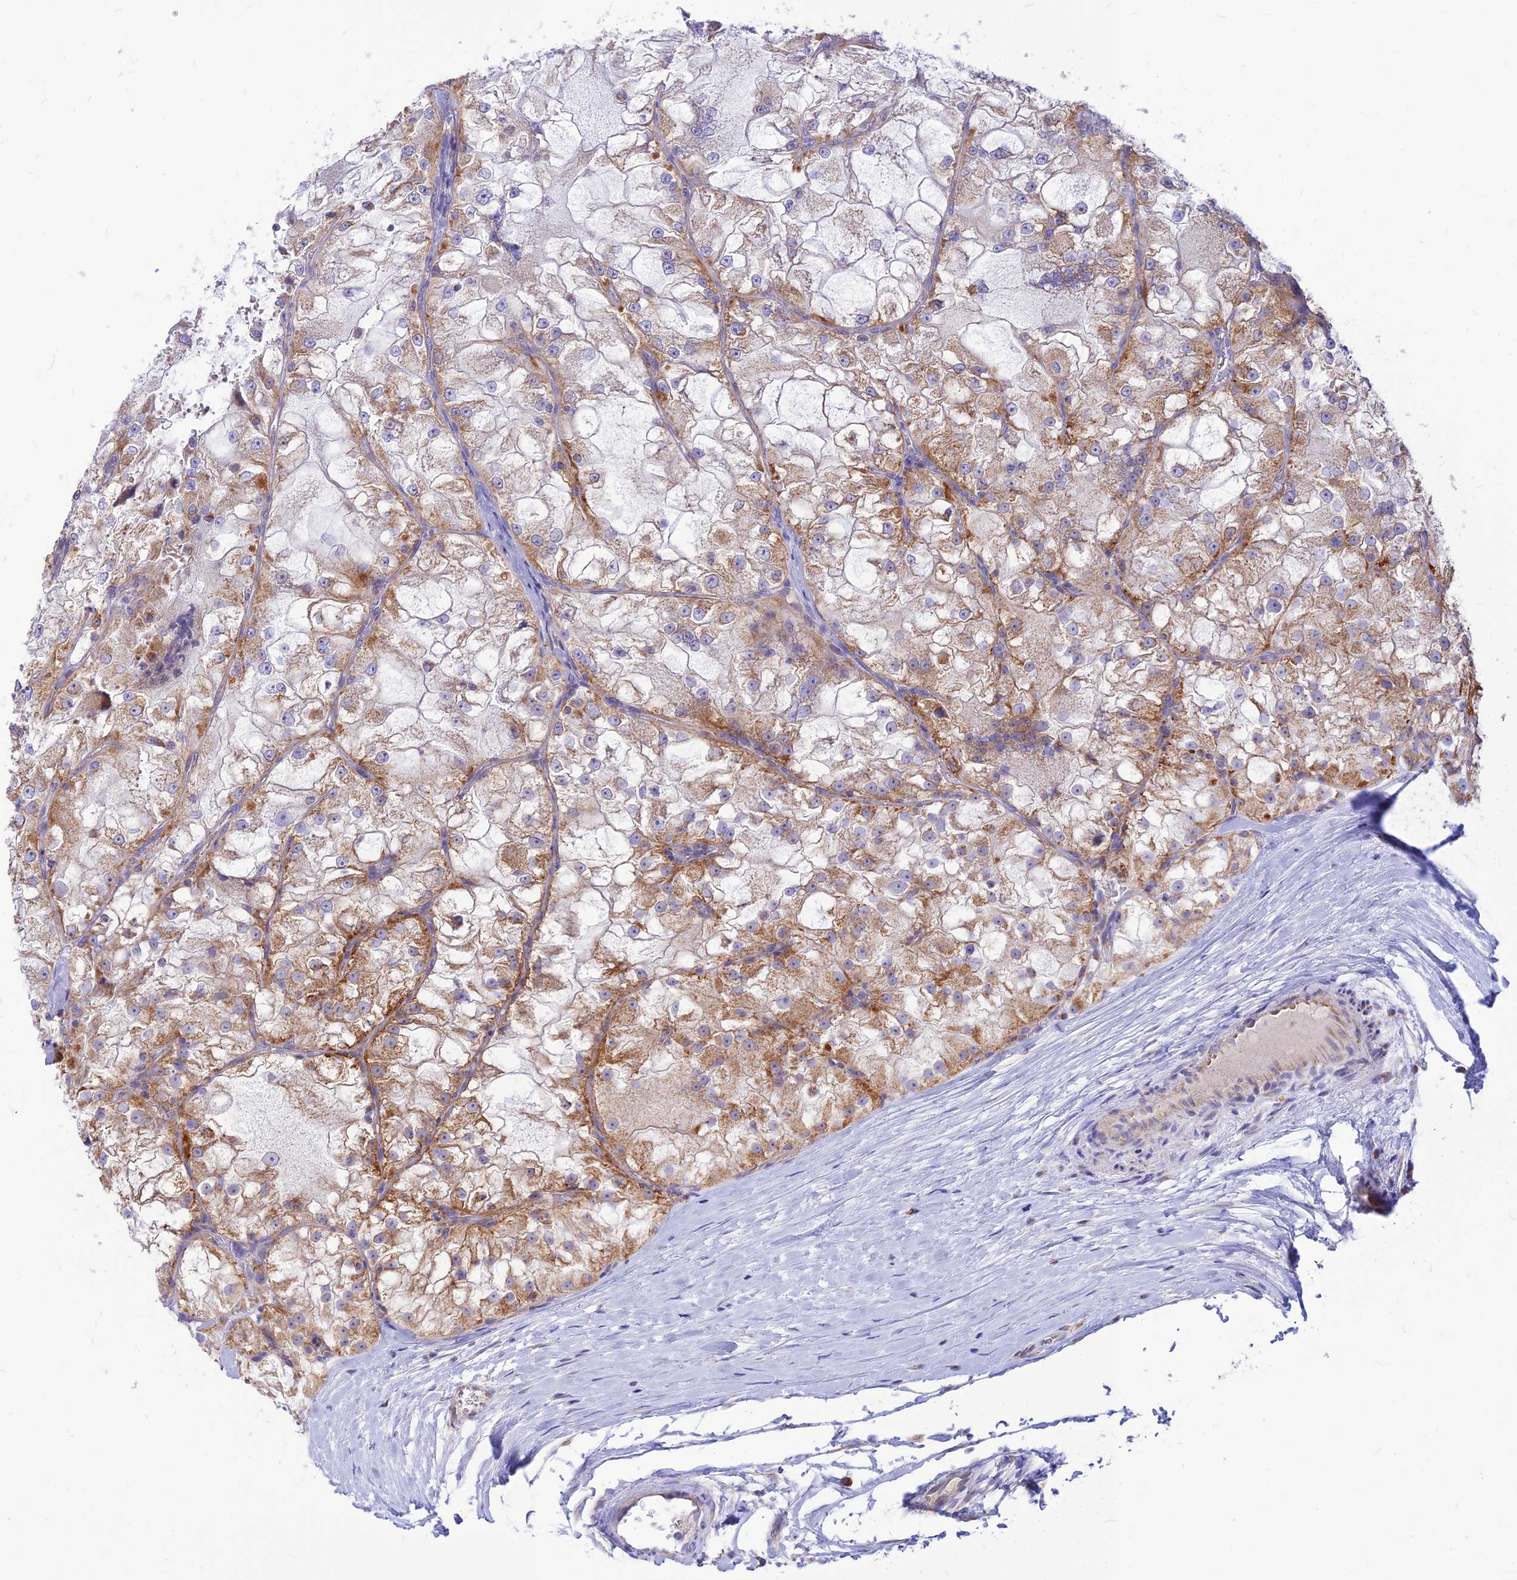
{"staining": {"intensity": "moderate", "quantity": "<25%", "location": "cytoplasmic/membranous"}, "tissue": "renal cancer", "cell_type": "Tumor cells", "image_type": "cancer", "snomed": [{"axis": "morphology", "description": "Adenocarcinoma, NOS"}, {"axis": "topography", "description": "Kidney"}], "caption": "There is low levels of moderate cytoplasmic/membranous expression in tumor cells of renal cancer, as demonstrated by immunohistochemical staining (brown color).", "gene": "ECI1", "patient": {"sex": "female", "age": 72}}